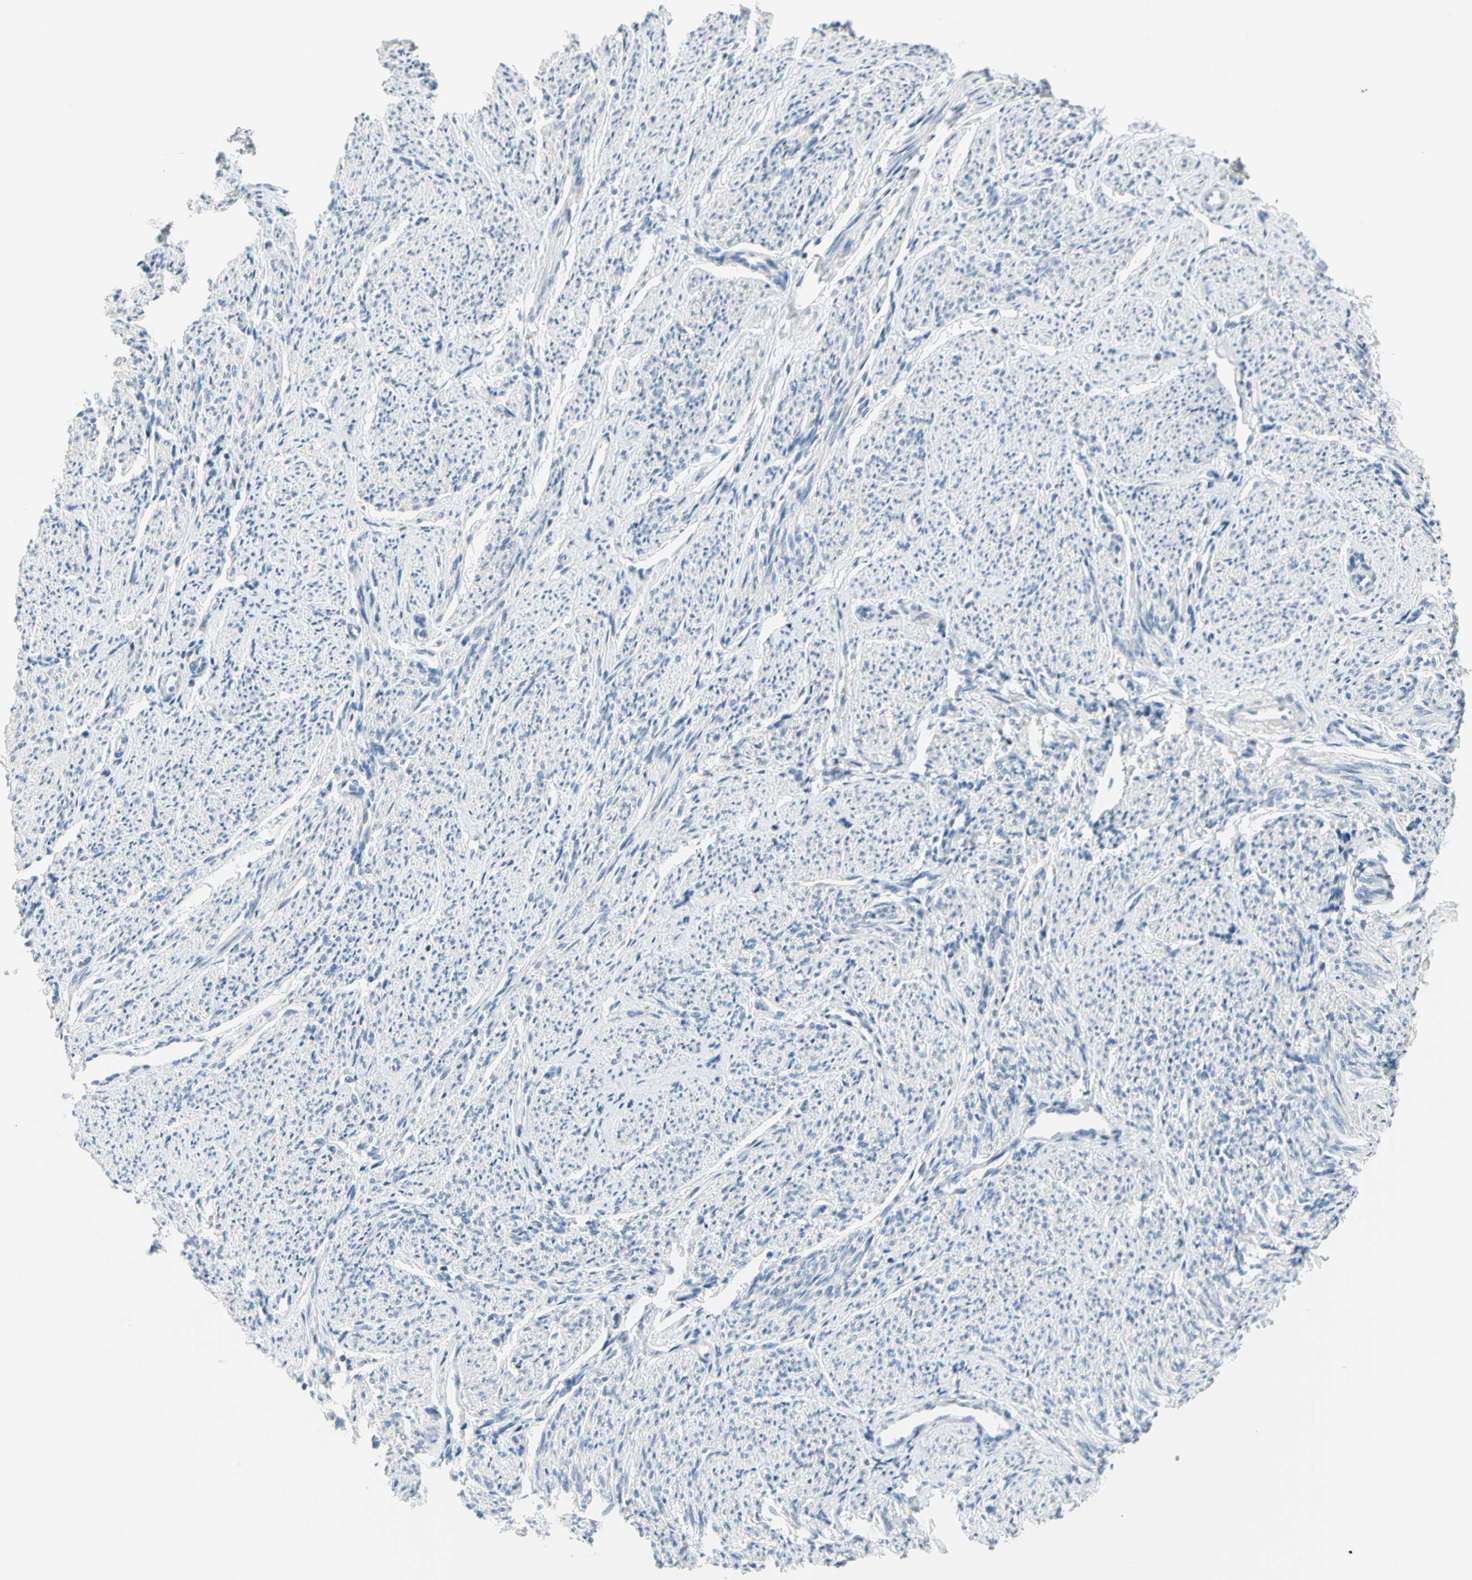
{"staining": {"intensity": "negative", "quantity": "none", "location": "none"}, "tissue": "smooth muscle", "cell_type": "Smooth muscle cells", "image_type": "normal", "snomed": [{"axis": "morphology", "description": "Normal tissue, NOS"}, {"axis": "topography", "description": "Smooth muscle"}], "caption": "This micrograph is of unremarkable smooth muscle stained with IHC to label a protein in brown with the nuclei are counter-stained blue. There is no staining in smooth muscle cells. (DAB immunohistochemistry with hematoxylin counter stain).", "gene": "MUC1", "patient": {"sex": "female", "age": 65}}